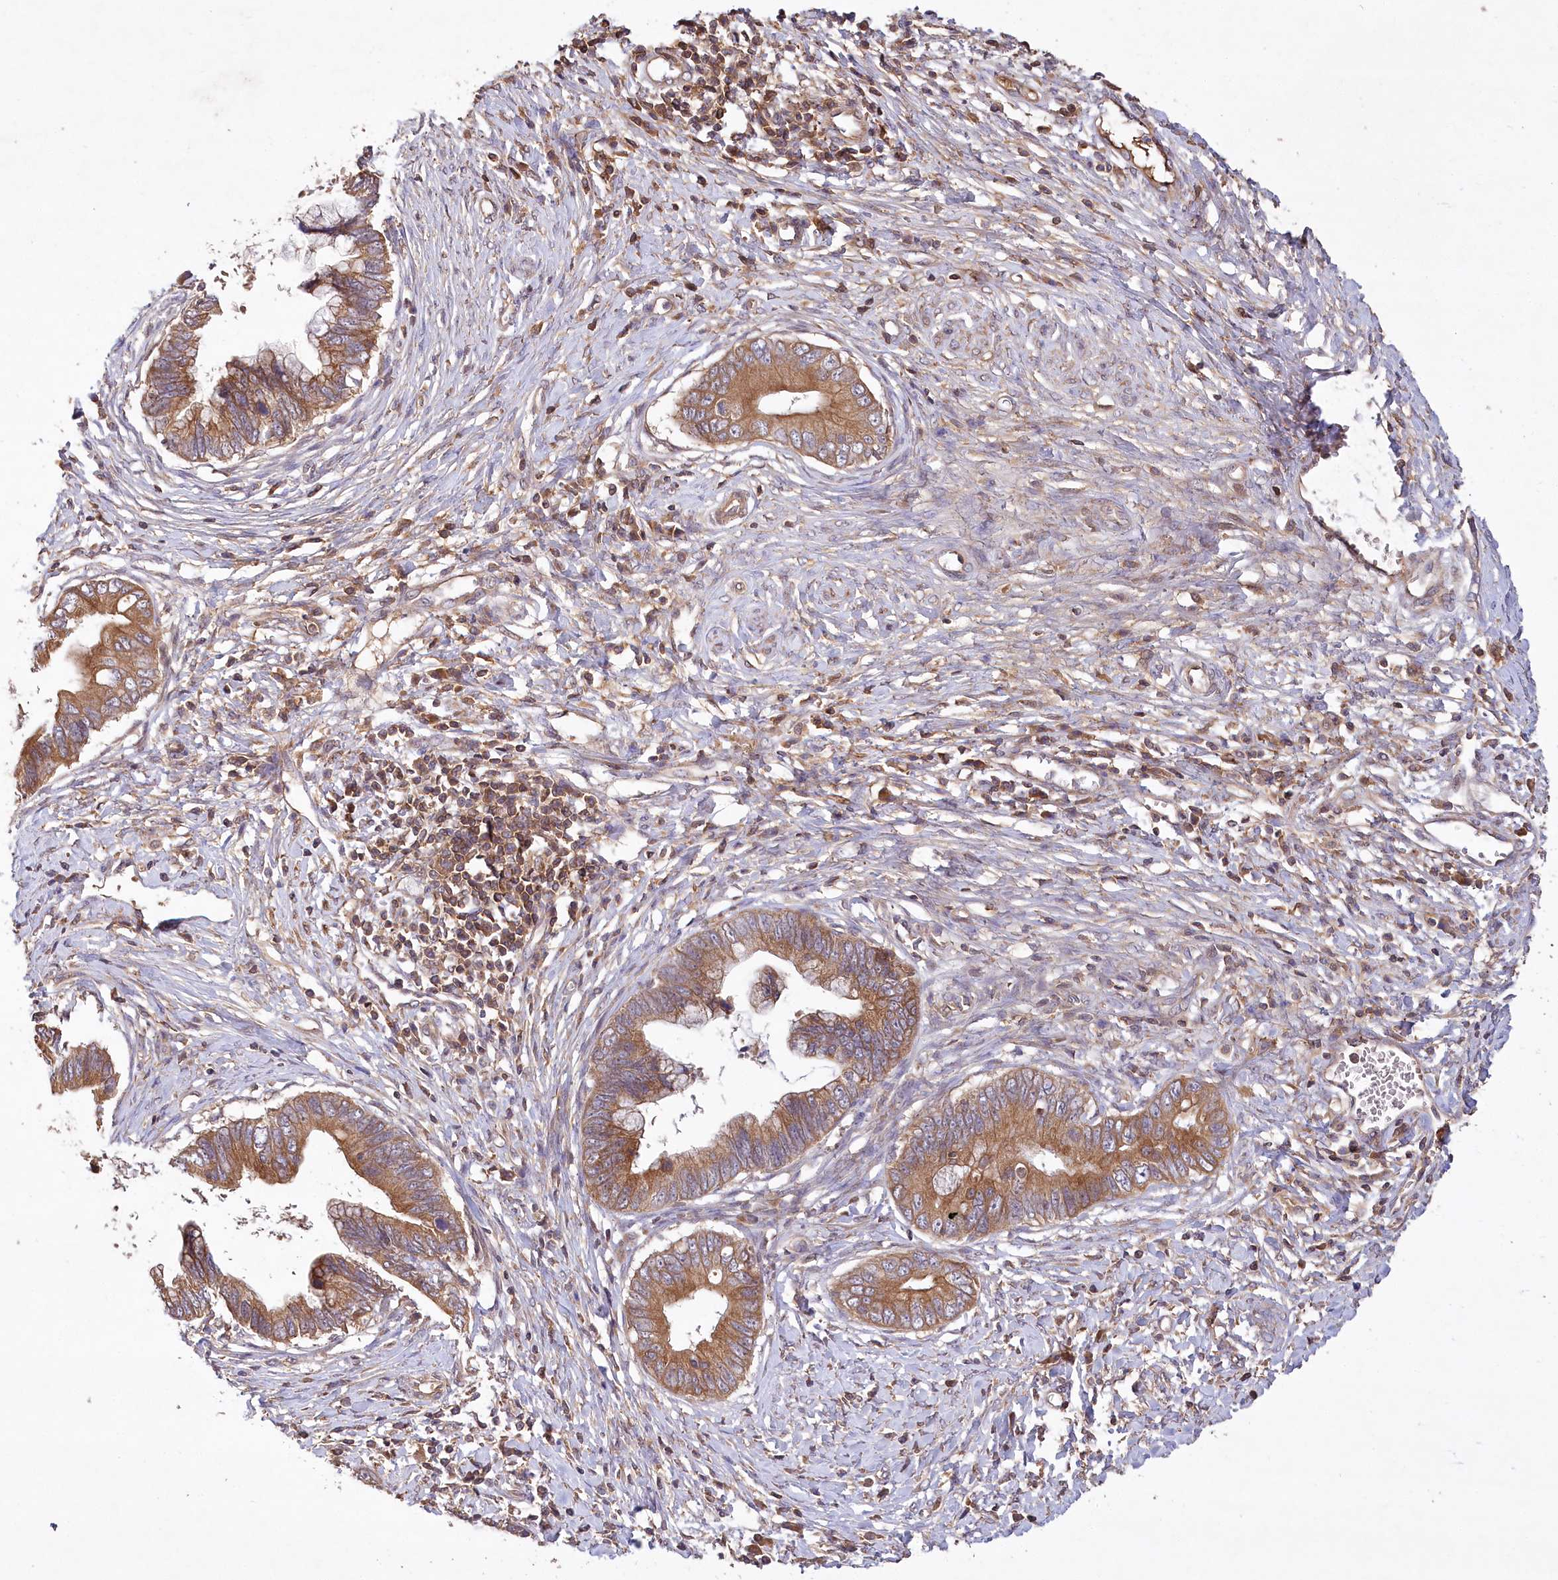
{"staining": {"intensity": "moderate", "quantity": ">75%", "location": "cytoplasmic/membranous"}, "tissue": "cervical cancer", "cell_type": "Tumor cells", "image_type": "cancer", "snomed": [{"axis": "morphology", "description": "Adenocarcinoma, NOS"}, {"axis": "topography", "description": "Cervix"}], "caption": "Cervical adenocarcinoma was stained to show a protein in brown. There is medium levels of moderate cytoplasmic/membranous expression in about >75% of tumor cells. The staining was performed using DAB, with brown indicating positive protein expression. Nuclei are stained blue with hematoxylin.", "gene": "LSS", "patient": {"sex": "female", "age": 44}}